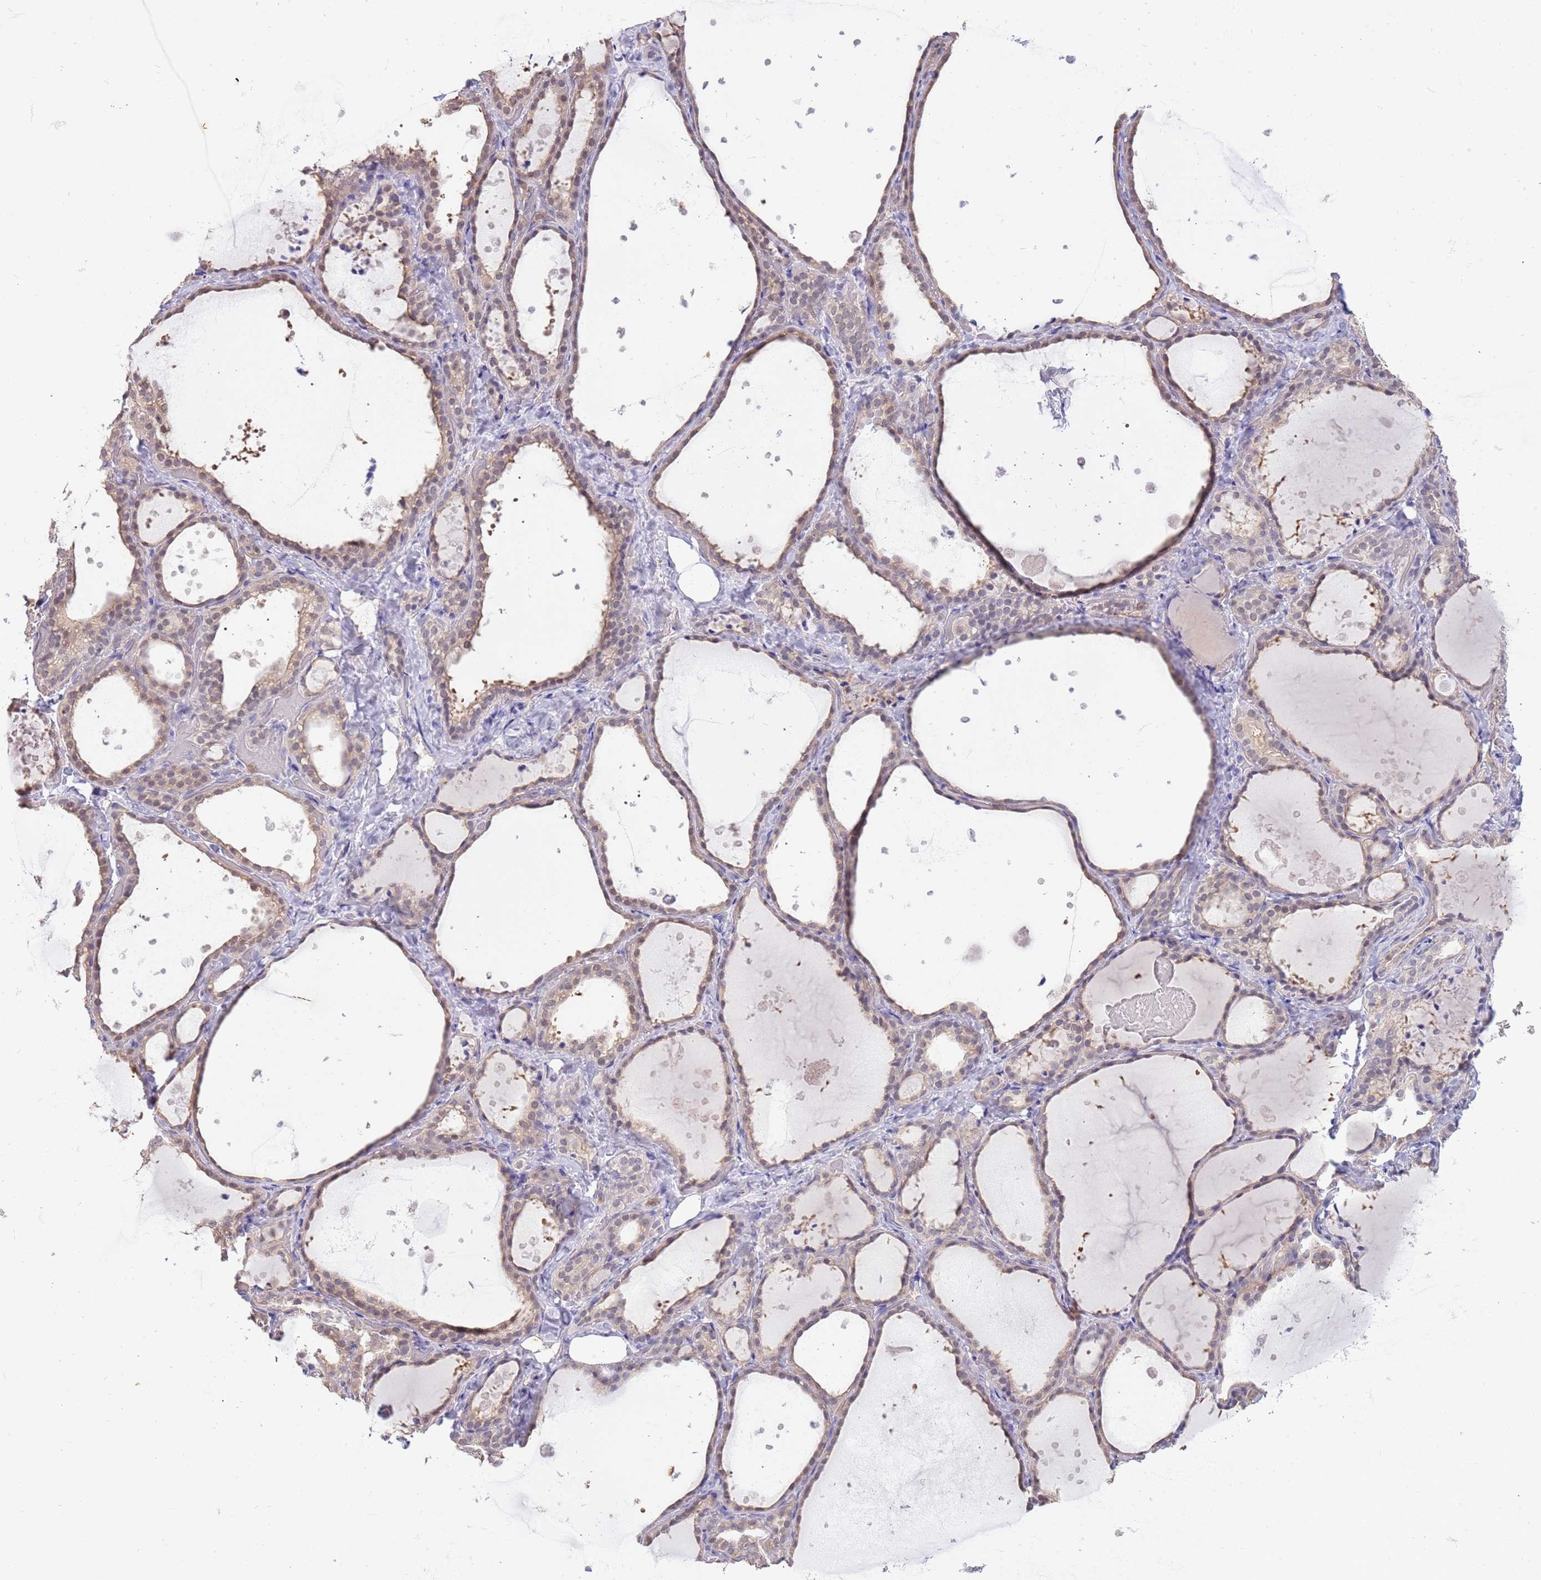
{"staining": {"intensity": "weak", "quantity": "25%-75%", "location": "cytoplasmic/membranous"}, "tissue": "thyroid gland", "cell_type": "Glandular cells", "image_type": "normal", "snomed": [{"axis": "morphology", "description": "Normal tissue, NOS"}, {"axis": "topography", "description": "Thyroid gland"}], "caption": "Benign thyroid gland demonstrates weak cytoplasmic/membranous expression in approximately 25%-75% of glandular cells, visualized by immunohistochemistry.", "gene": "AP5S1", "patient": {"sex": "female", "age": 44}}